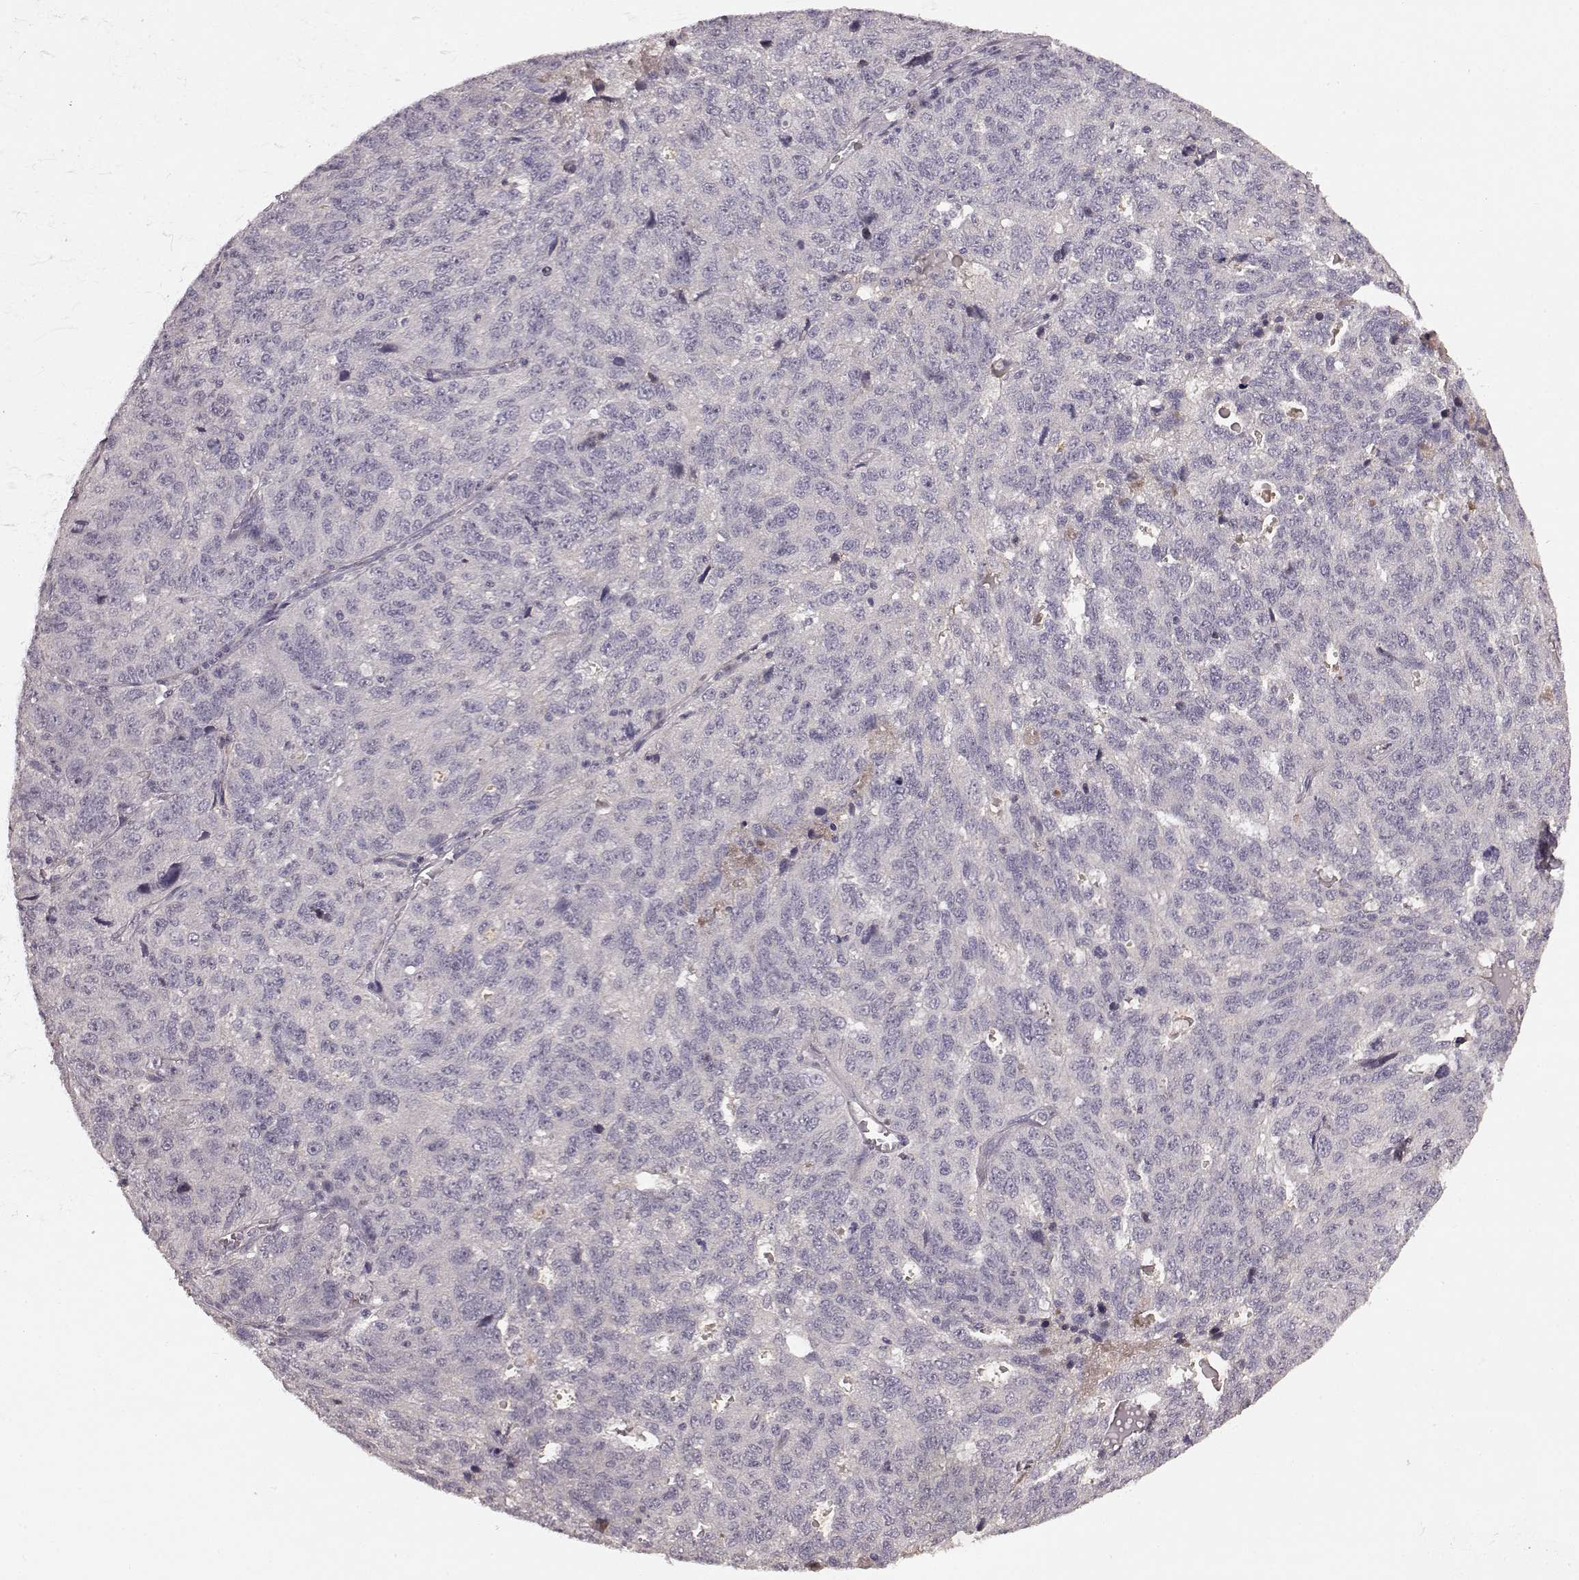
{"staining": {"intensity": "negative", "quantity": "none", "location": "none"}, "tissue": "ovarian cancer", "cell_type": "Tumor cells", "image_type": "cancer", "snomed": [{"axis": "morphology", "description": "Cystadenocarcinoma, serous, NOS"}, {"axis": "topography", "description": "Ovary"}], "caption": "The histopathology image shows no staining of tumor cells in ovarian cancer.", "gene": "SLC22A18", "patient": {"sex": "female", "age": 71}}